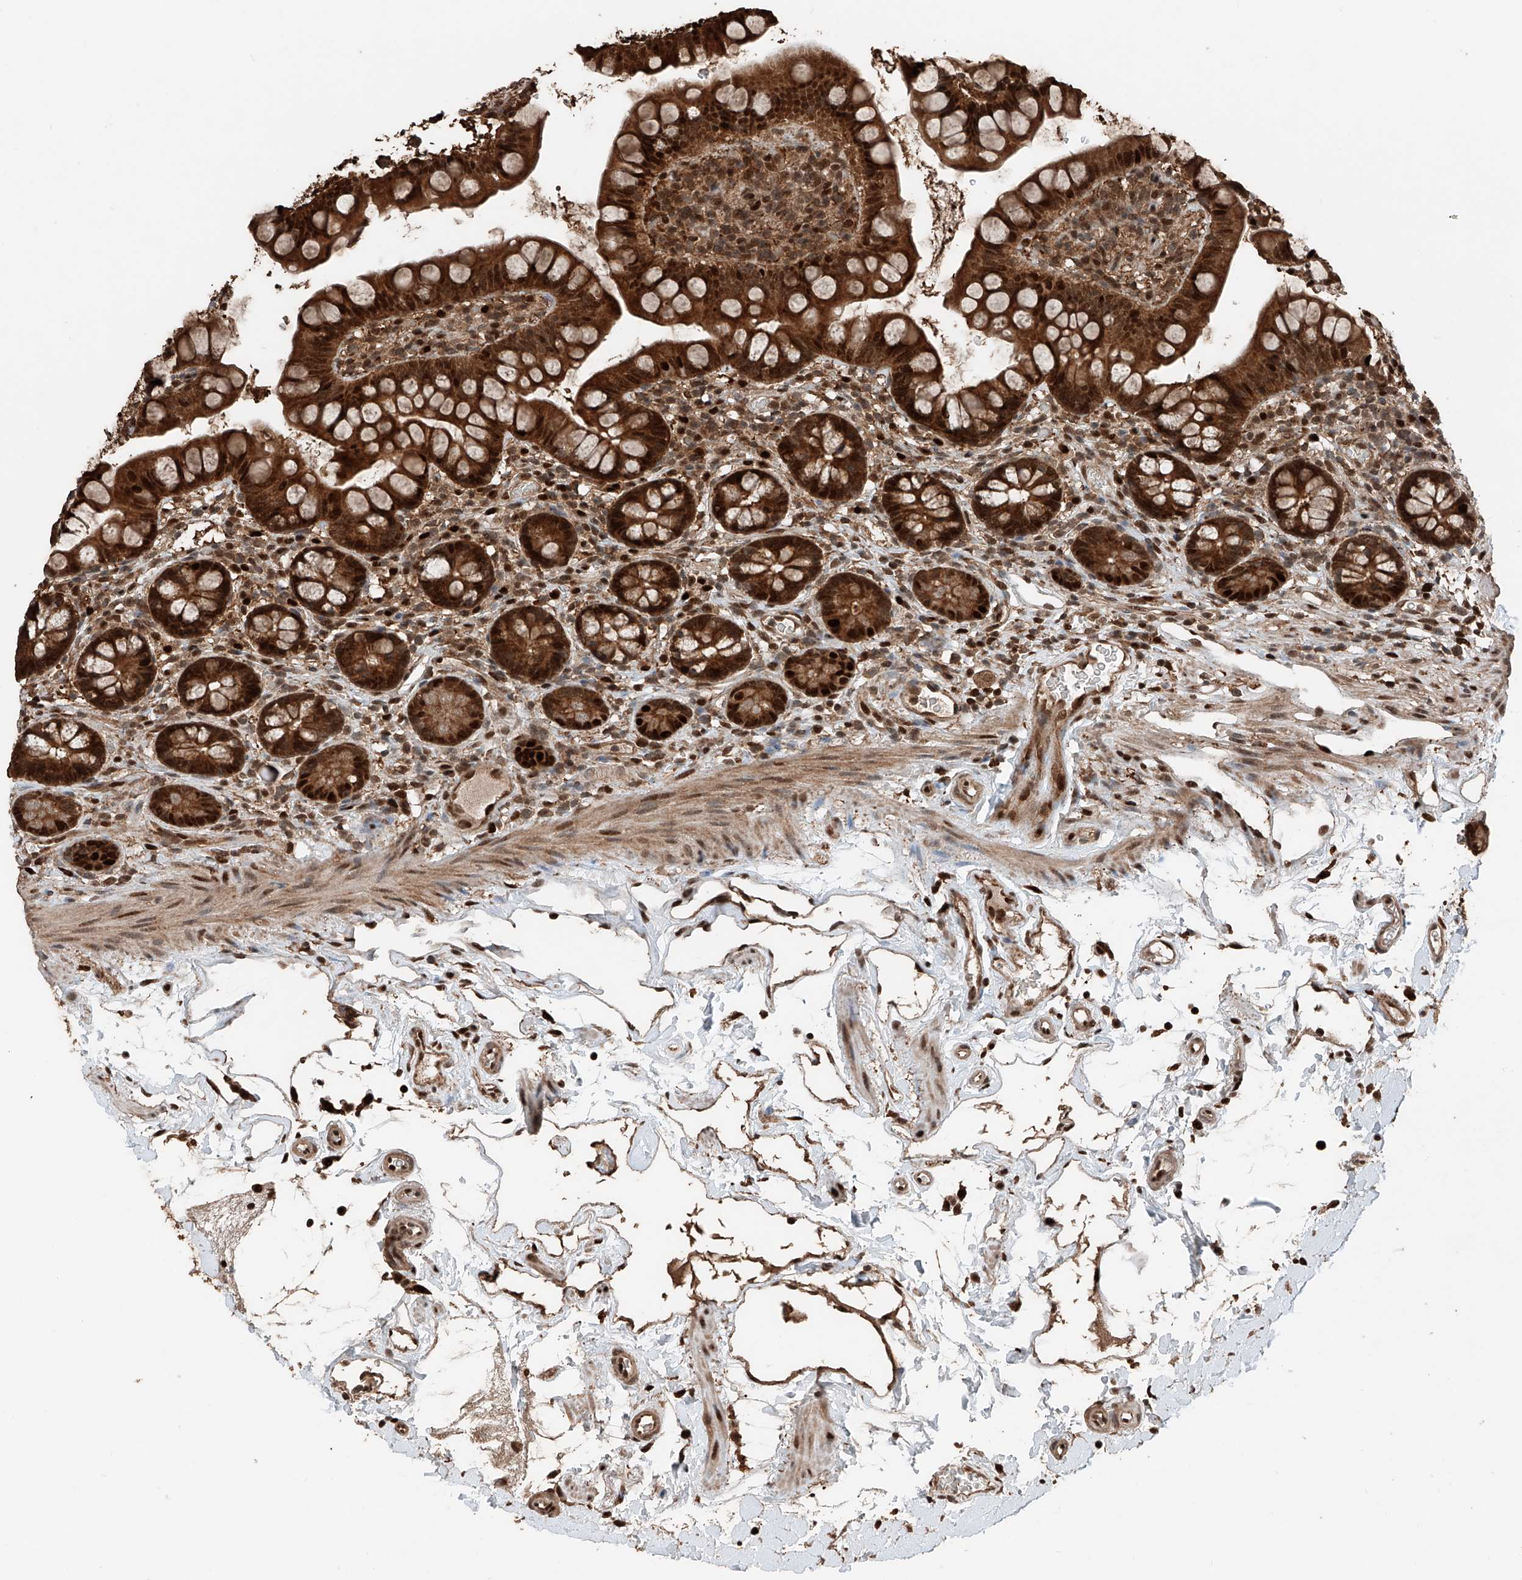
{"staining": {"intensity": "strong", "quantity": ">75%", "location": "cytoplasmic/membranous,nuclear"}, "tissue": "small intestine", "cell_type": "Glandular cells", "image_type": "normal", "snomed": [{"axis": "morphology", "description": "Normal tissue, NOS"}, {"axis": "topography", "description": "Small intestine"}], "caption": "High-magnification brightfield microscopy of benign small intestine stained with DAB (3,3'-diaminobenzidine) (brown) and counterstained with hematoxylin (blue). glandular cells exhibit strong cytoplasmic/membranous,nuclear staining is identified in approximately>75% of cells. The protein of interest is stained brown, and the nuclei are stained in blue (DAB (3,3'-diaminobenzidine) IHC with brightfield microscopy, high magnification).", "gene": "RMND1", "patient": {"sex": "female", "age": 84}}